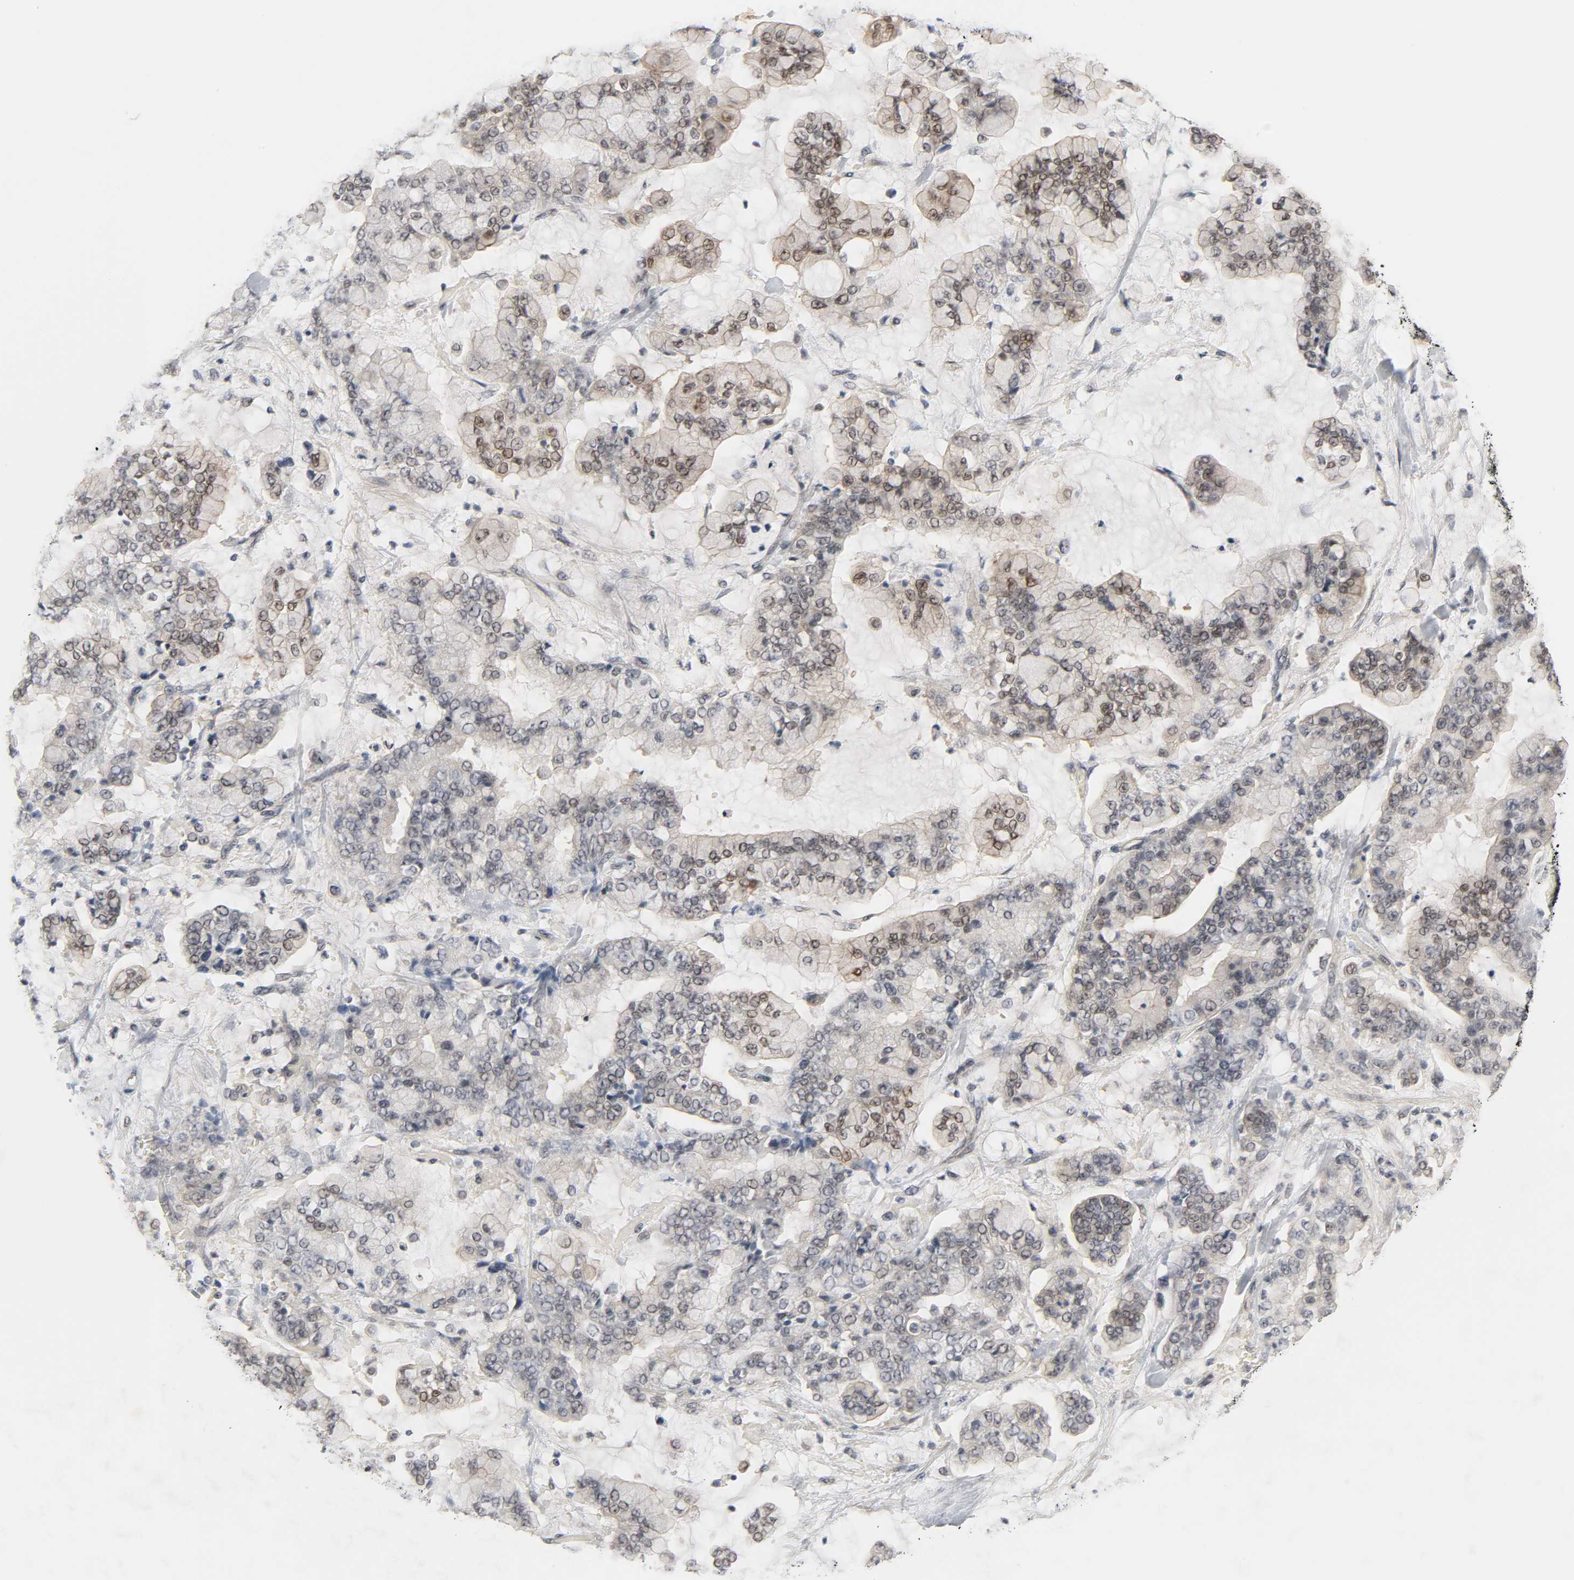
{"staining": {"intensity": "weak", "quantity": "25%-75%", "location": "cytoplasmic/membranous"}, "tissue": "stomach cancer", "cell_type": "Tumor cells", "image_type": "cancer", "snomed": [{"axis": "morphology", "description": "Normal tissue, NOS"}, {"axis": "morphology", "description": "Adenocarcinoma, NOS"}, {"axis": "topography", "description": "Stomach, upper"}, {"axis": "topography", "description": "Stomach"}], "caption": "Immunohistochemistry (IHC) histopathology image of stomach adenocarcinoma stained for a protein (brown), which exhibits low levels of weak cytoplasmic/membranous staining in approximately 25%-75% of tumor cells.", "gene": "ACSS2", "patient": {"sex": "male", "age": 76}}